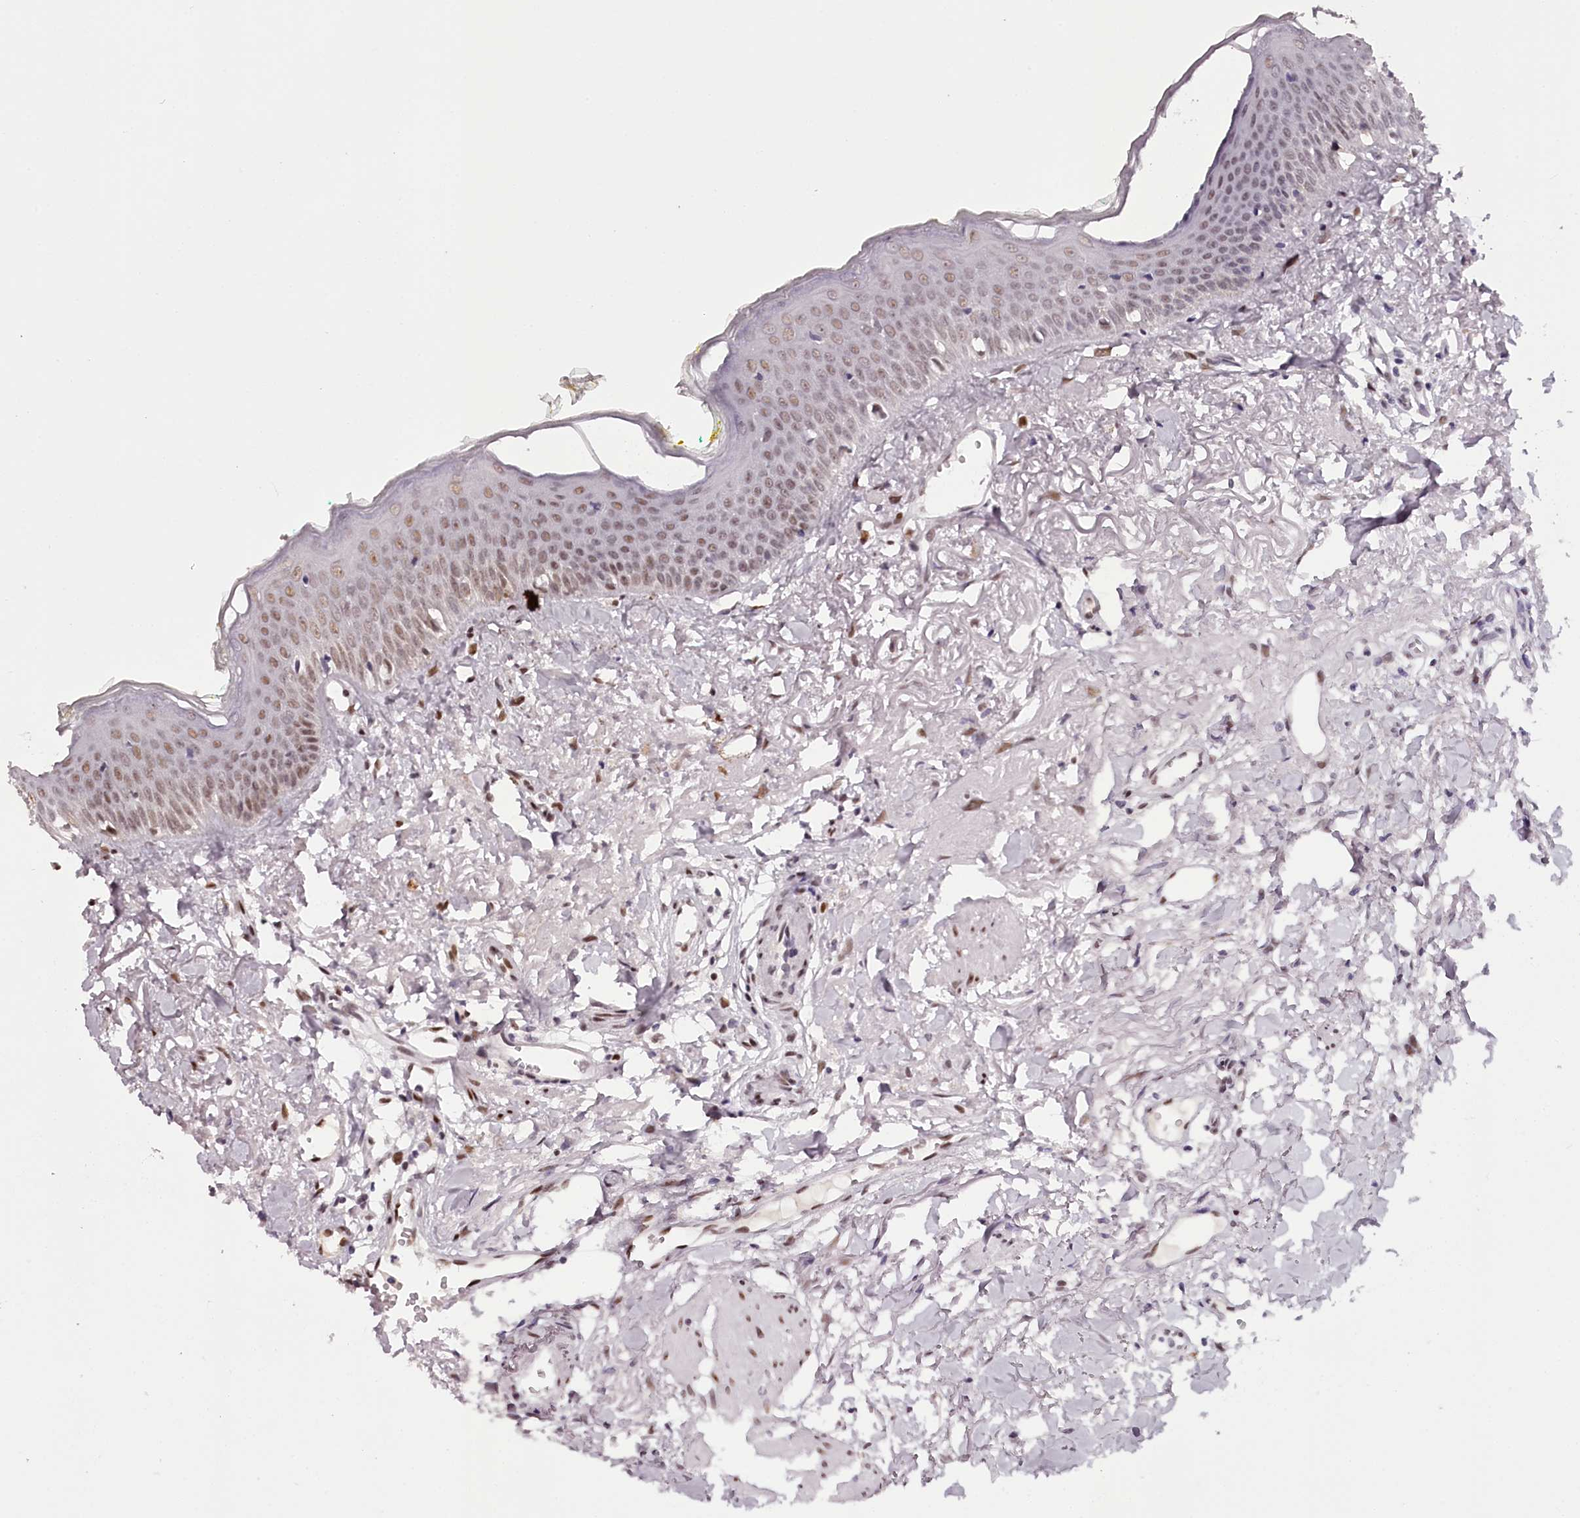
{"staining": {"intensity": "moderate", "quantity": "25%-75%", "location": "nuclear"}, "tissue": "oral mucosa", "cell_type": "Squamous epithelial cells", "image_type": "normal", "snomed": [{"axis": "morphology", "description": "Normal tissue, NOS"}, {"axis": "topography", "description": "Oral tissue"}], "caption": "Immunohistochemical staining of normal oral mucosa displays moderate nuclear protein staining in approximately 25%-75% of squamous epithelial cells. The staining was performed using DAB to visualize the protein expression in brown, while the nuclei were stained in blue with hematoxylin (Magnification: 20x).", "gene": "TTC33", "patient": {"sex": "female", "age": 70}}